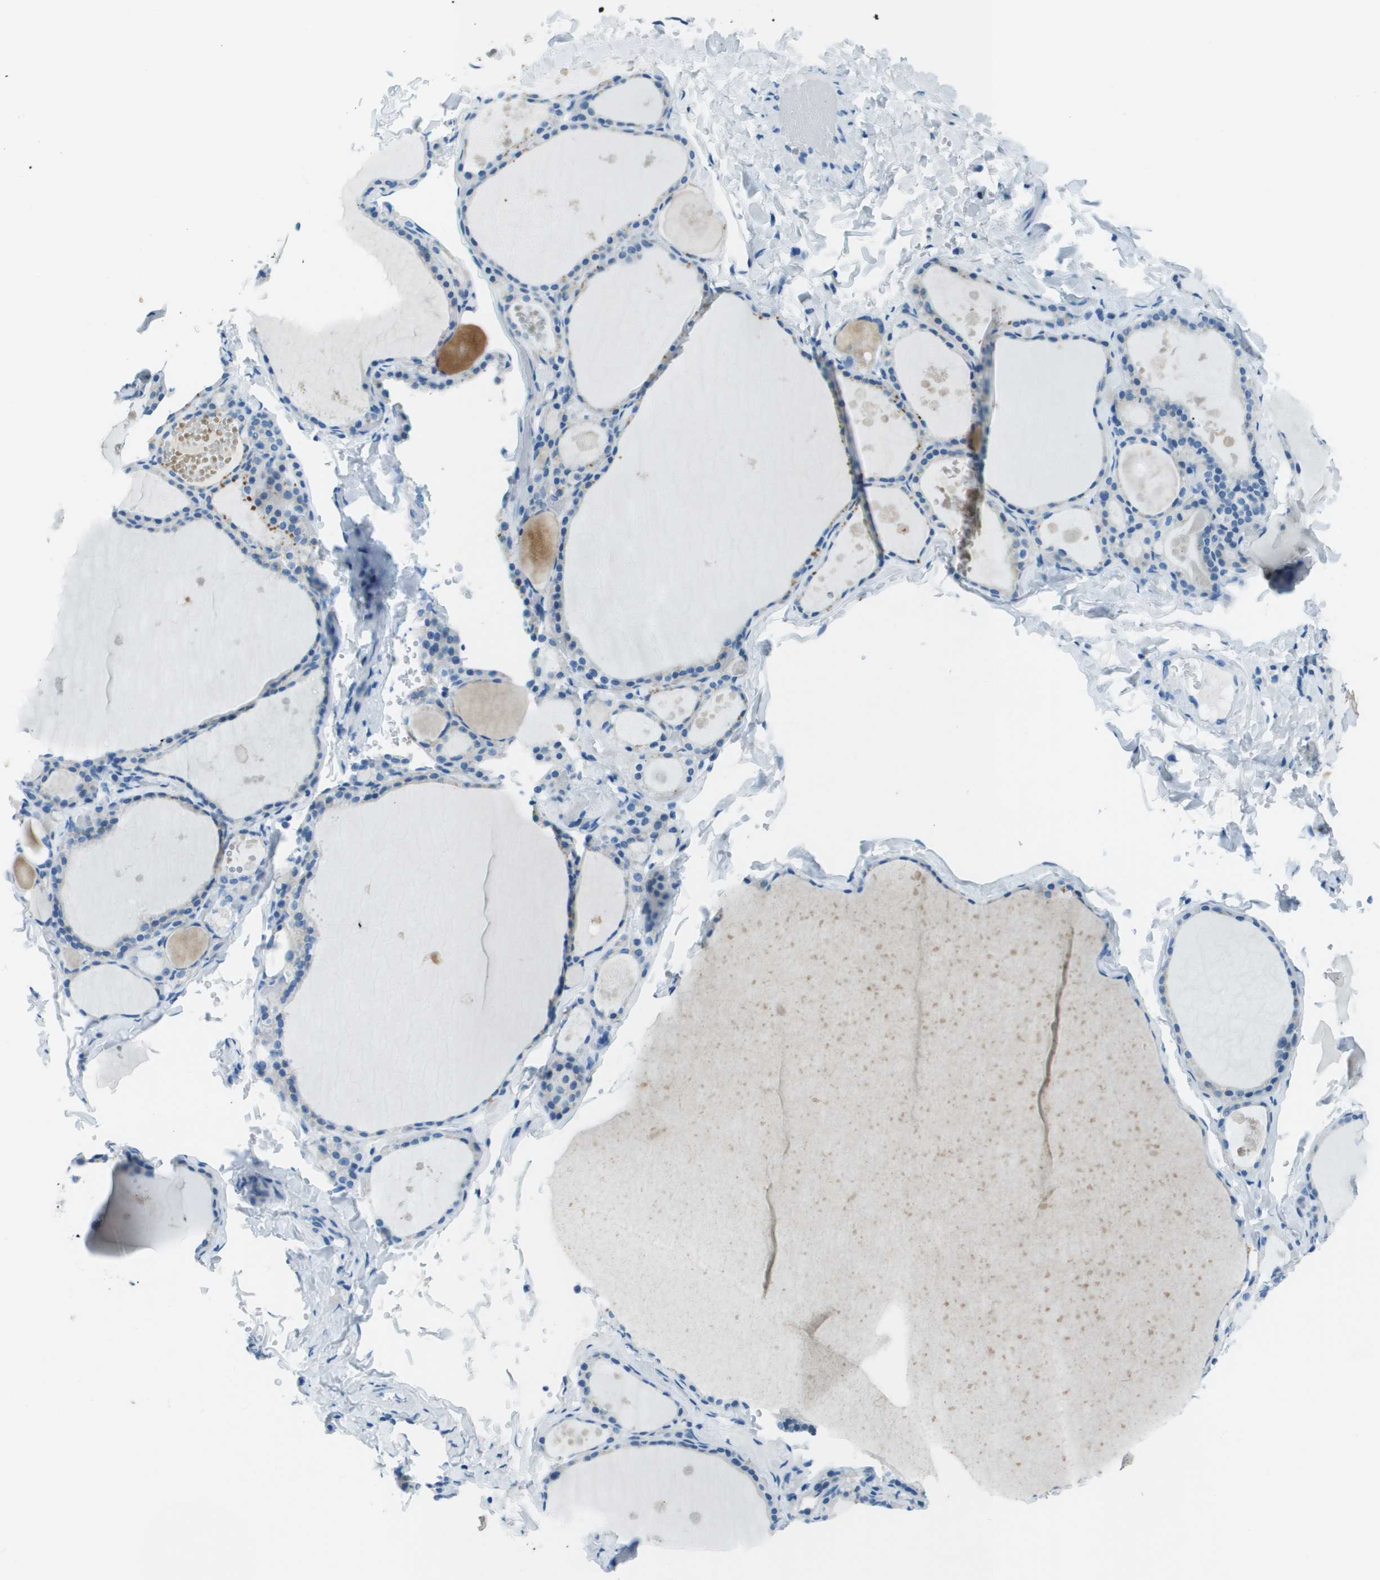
{"staining": {"intensity": "negative", "quantity": "none", "location": "none"}, "tissue": "thyroid gland", "cell_type": "Glandular cells", "image_type": "normal", "snomed": [{"axis": "morphology", "description": "Normal tissue, NOS"}, {"axis": "topography", "description": "Thyroid gland"}], "caption": "Glandular cells show no significant protein positivity in unremarkable thyroid gland. (Brightfield microscopy of DAB immunohistochemistry (IHC) at high magnification).", "gene": "SLC16A10", "patient": {"sex": "male", "age": 56}}